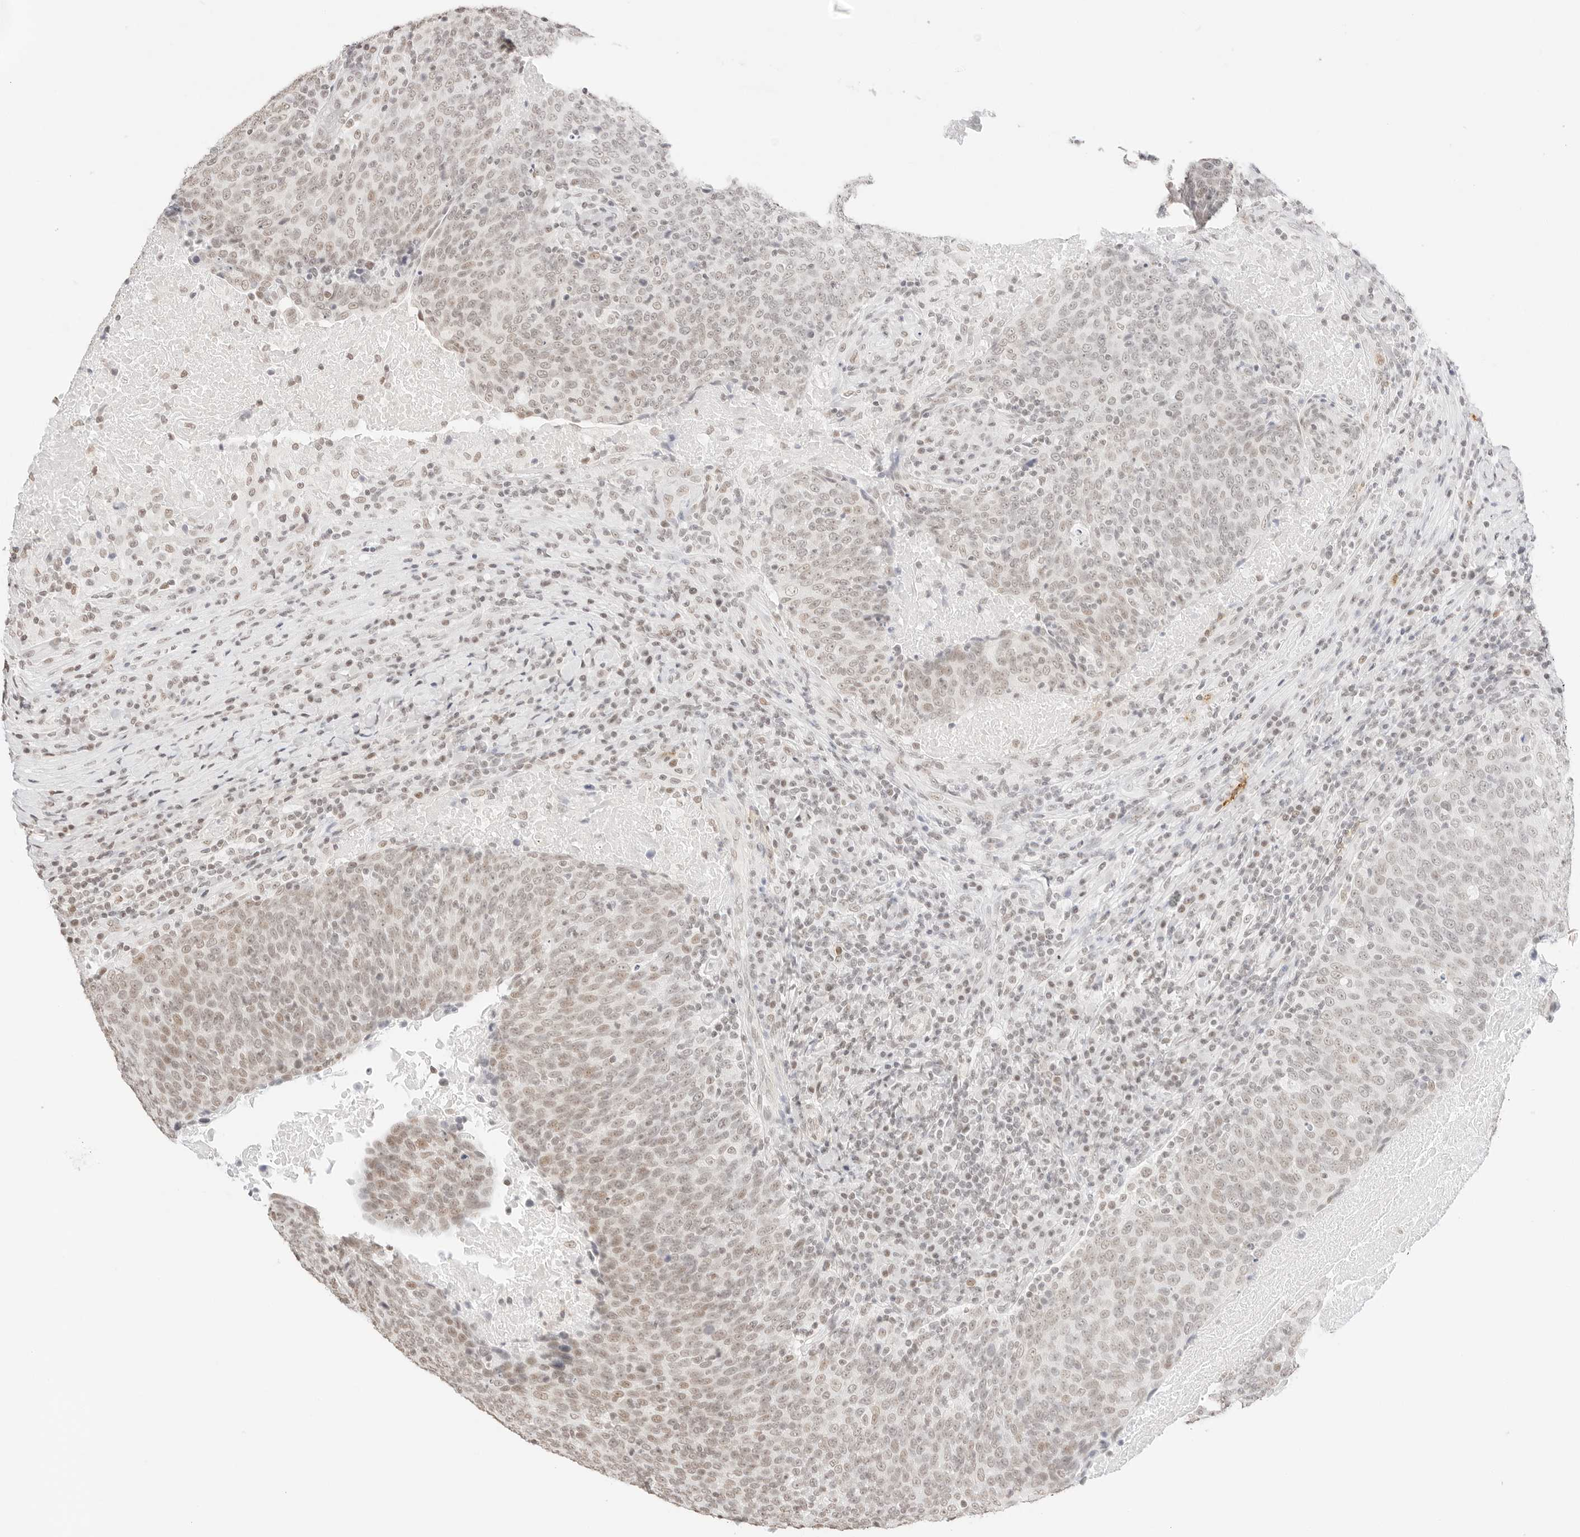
{"staining": {"intensity": "weak", "quantity": ">75%", "location": "nuclear"}, "tissue": "head and neck cancer", "cell_type": "Tumor cells", "image_type": "cancer", "snomed": [{"axis": "morphology", "description": "Squamous cell carcinoma, NOS"}, {"axis": "morphology", "description": "Squamous cell carcinoma, metastatic, NOS"}, {"axis": "topography", "description": "Lymph node"}, {"axis": "topography", "description": "Head-Neck"}], "caption": "Head and neck cancer (squamous cell carcinoma) tissue displays weak nuclear staining in about >75% of tumor cells, visualized by immunohistochemistry.", "gene": "FBLN5", "patient": {"sex": "male", "age": 62}}